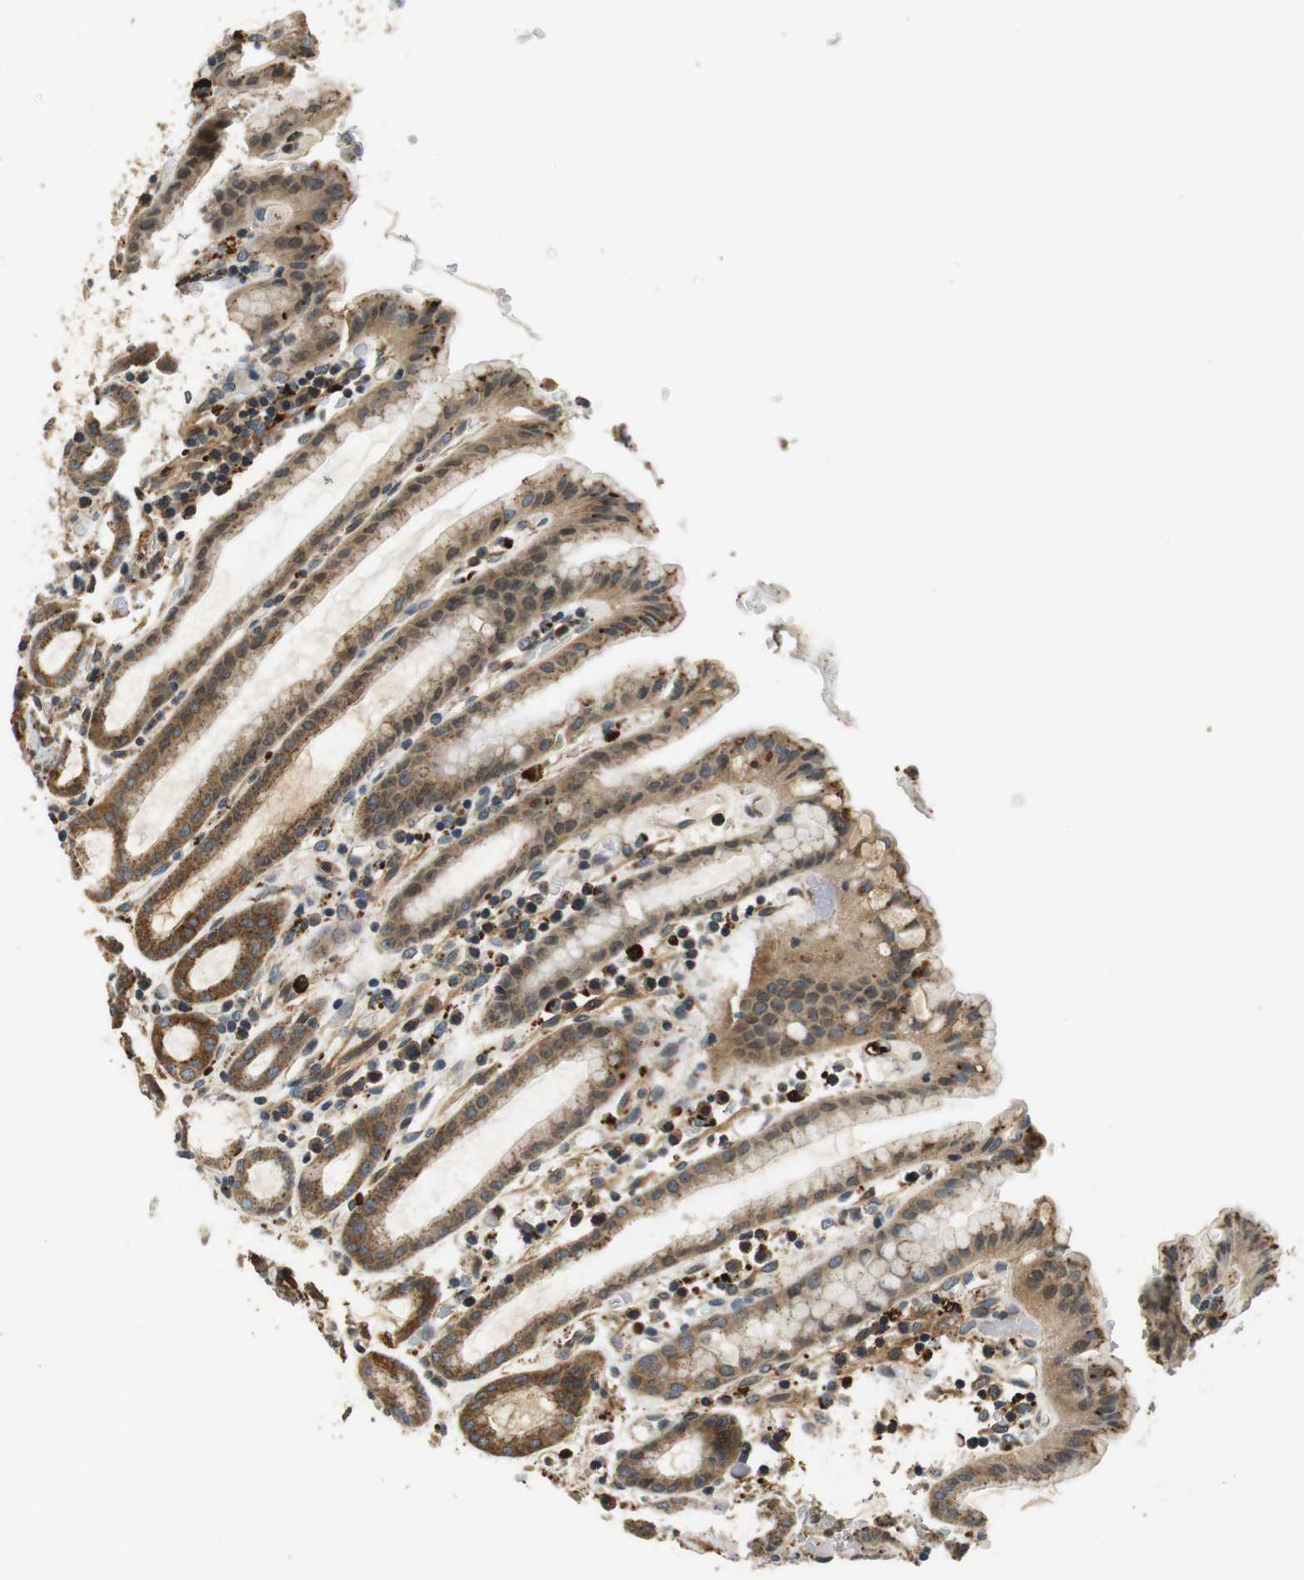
{"staining": {"intensity": "moderate", "quantity": ">75%", "location": "cytoplasmic/membranous"}, "tissue": "stomach", "cell_type": "Glandular cells", "image_type": "normal", "snomed": [{"axis": "morphology", "description": "Normal tissue, NOS"}, {"axis": "topography", "description": "Stomach, upper"}], "caption": "A photomicrograph showing moderate cytoplasmic/membranous positivity in approximately >75% of glandular cells in benign stomach, as visualized by brown immunohistochemical staining.", "gene": "TXNRD1", "patient": {"sex": "male", "age": 68}}